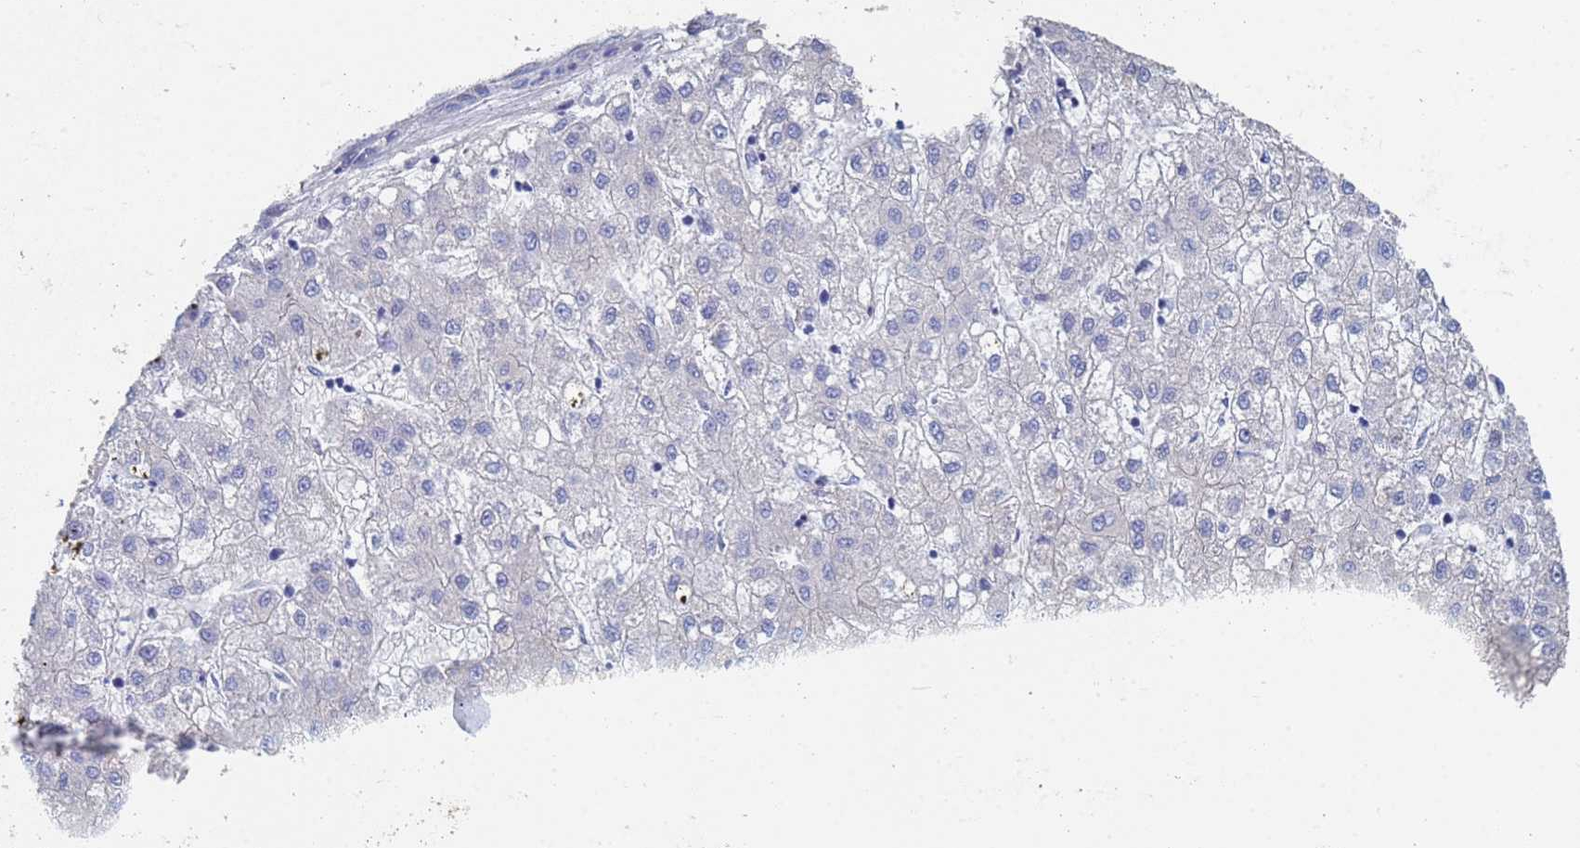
{"staining": {"intensity": "moderate", "quantity": "25%-75%", "location": "cytoplasmic/membranous"}, "tissue": "liver cancer", "cell_type": "Tumor cells", "image_type": "cancer", "snomed": [{"axis": "morphology", "description": "Carcinoma, Hepatocellular, NOS"}, {"axis": "topography", "description": "Liver"}], "caption": "Hepatocellular carcinoma (liver) tissue shows moderate cytoplasmic/membranous positivity in approximately 25%-75% of tumor cells Using DAB (brown) and hematoxylin (blue) stains, captured at high magnification using brightfield microscopy.", "gene": "ABCA8", "patient": {"sex": "male", "age": 72}}